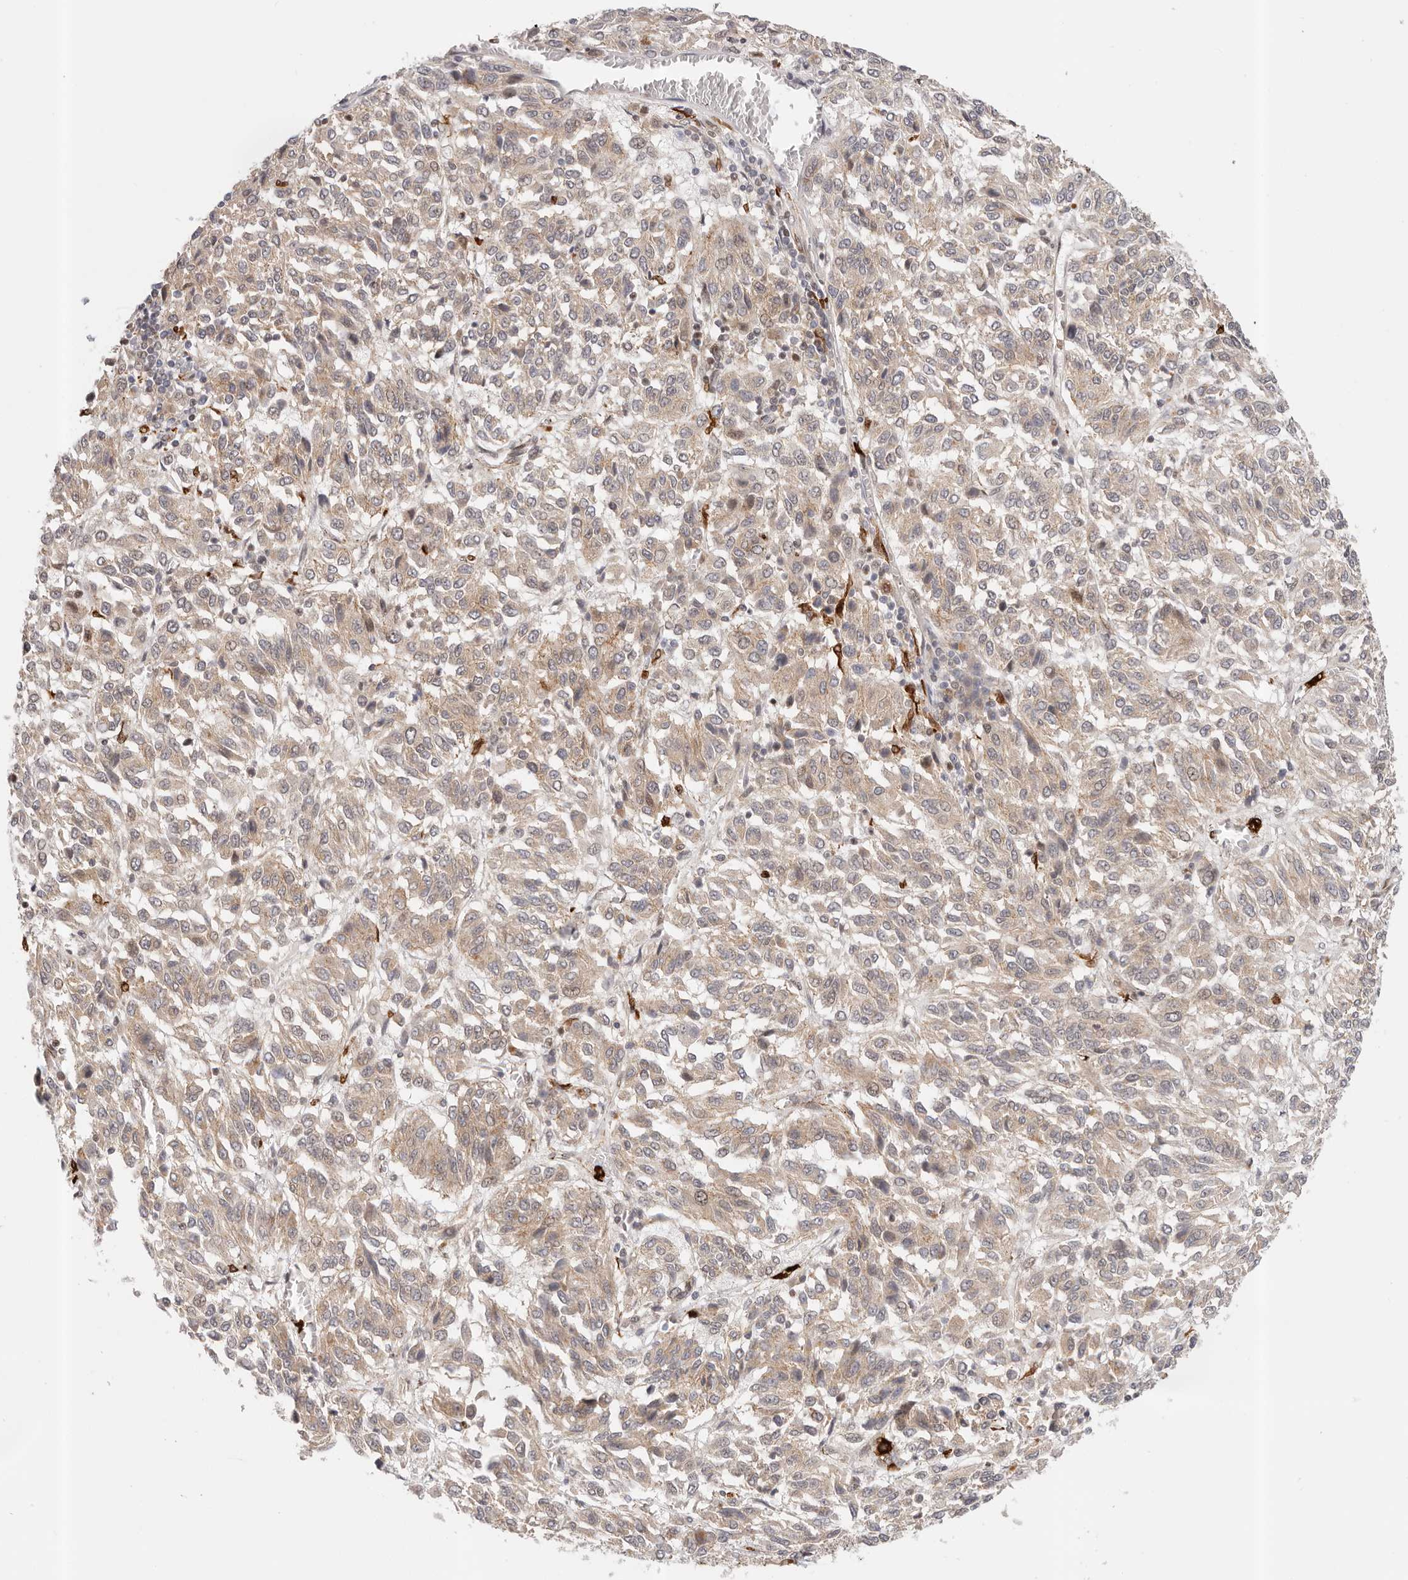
{"staining": {"intensity": "weak", "quantity": ">75%", "location": "cytoplasmic/membranous"}, "tissue": "melanoma", "cell_type": "Tumor cells", "image_type": "cancer", "snomed": [{"axis": "morphology", "description": "Malignant melanoma, Metastatic site"}, {"axis": "topography", "description": "Lung"}], "caption": "The immunohistochemical stain shows weak cytoplasmic/membranous expression in tumor cells of melanoma tissue.", "gene": "AFDN", "patient": {"sex": "male", "age": 64}}